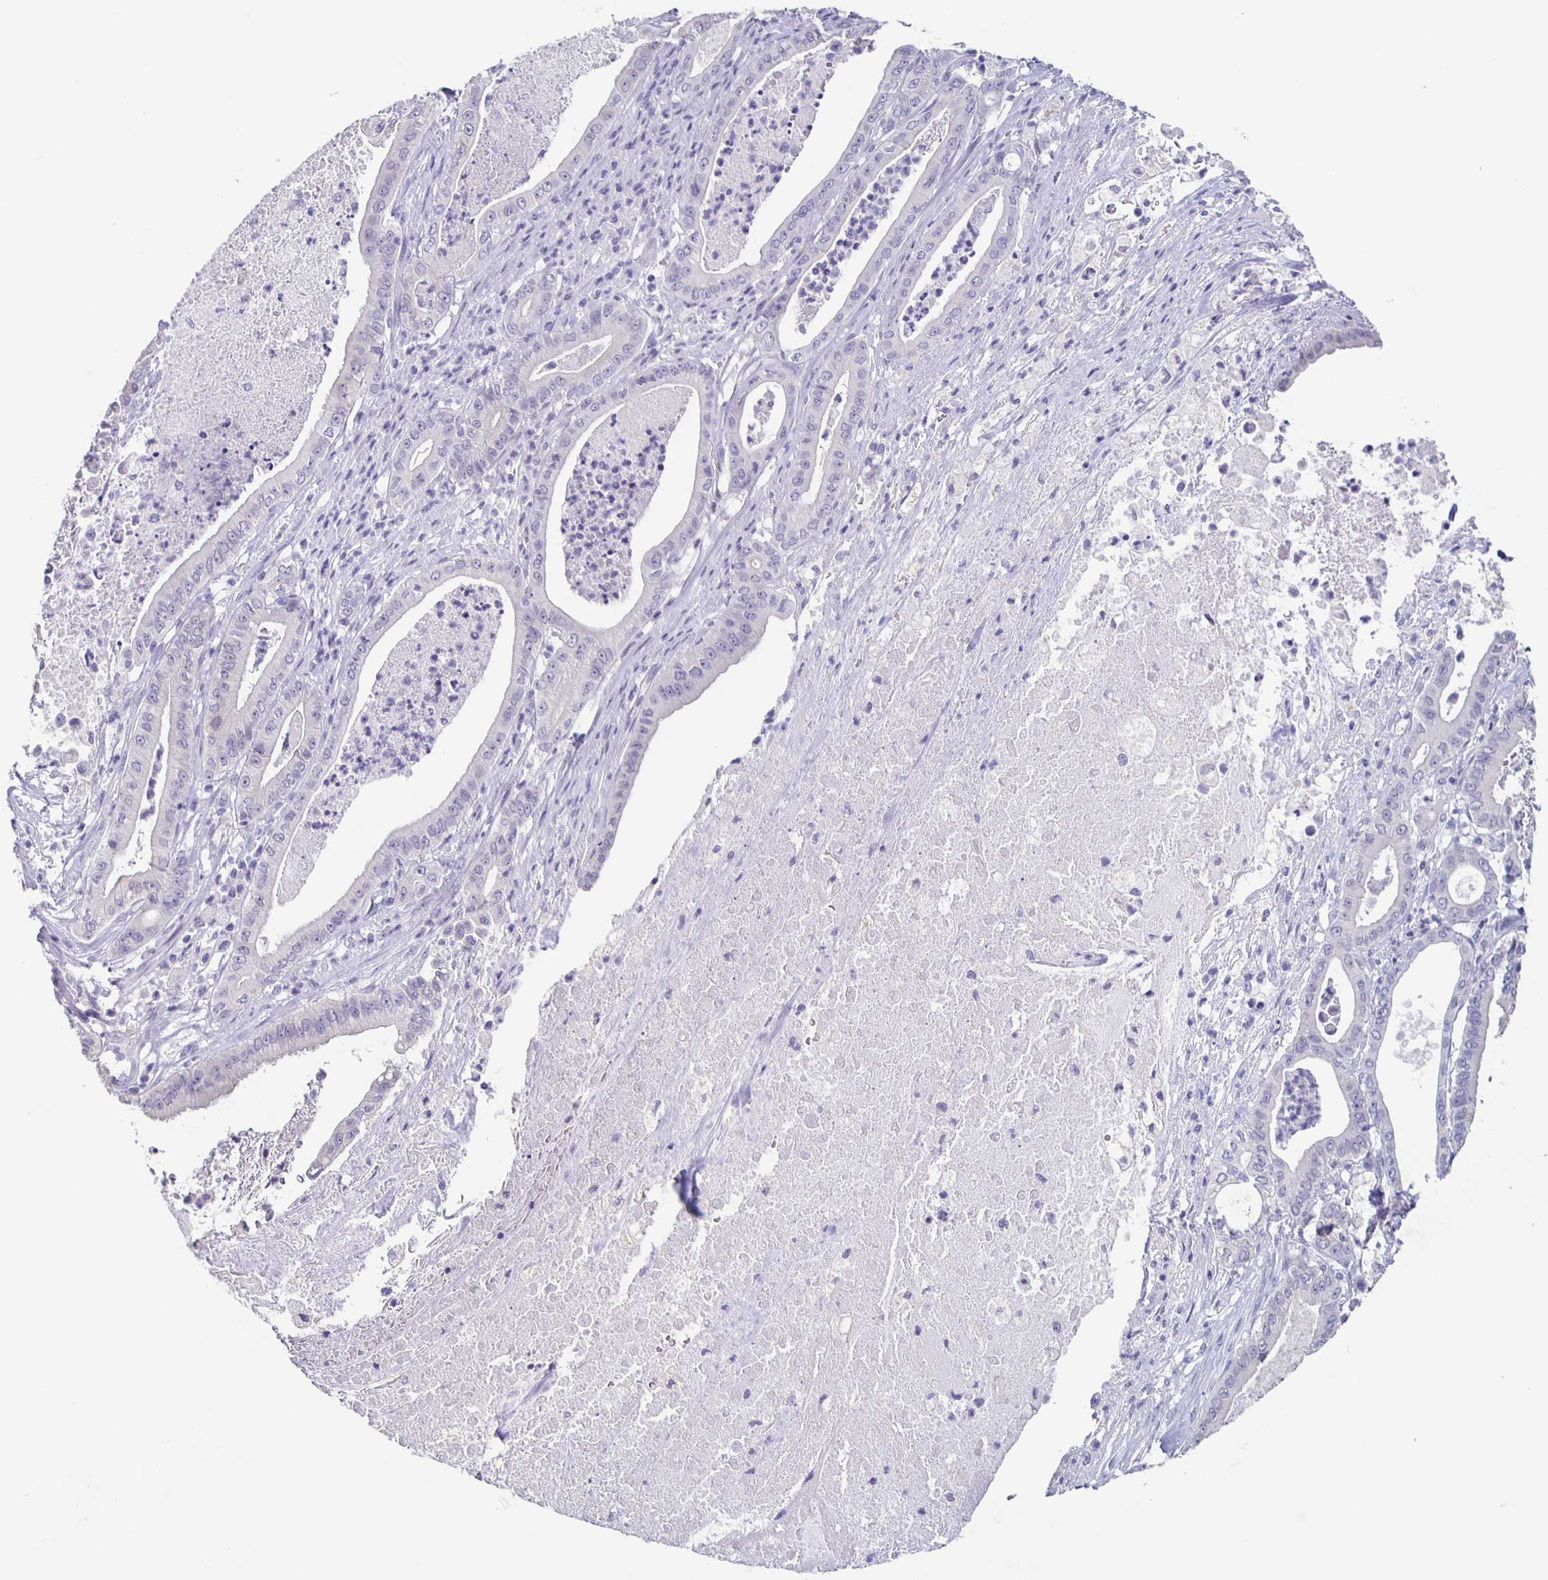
{"staining": {"intensity": "negative", "quantity": "none", "location": "none"}, "tissue": "pancreatic cancer", "cell_type": "Tumor cells", "image_type": "cancer", "snomed": [{"axis": "morphology", "description": "Adenocarcinoma, NOS"}, {"axis": "topography", "description": "Pancreas"}], "caption": "A high-resolution photomicrograph shows immunohistochemistry (IHC) staining of pancreatic adenocarcinoma, which demonstrates no significant staining in tumor cells. (DAB immunohistochemistry (IHC) with hematoxylin counter stain).", "gene": "CARNS1", "patient": {"sex": "male", "age": 71}}